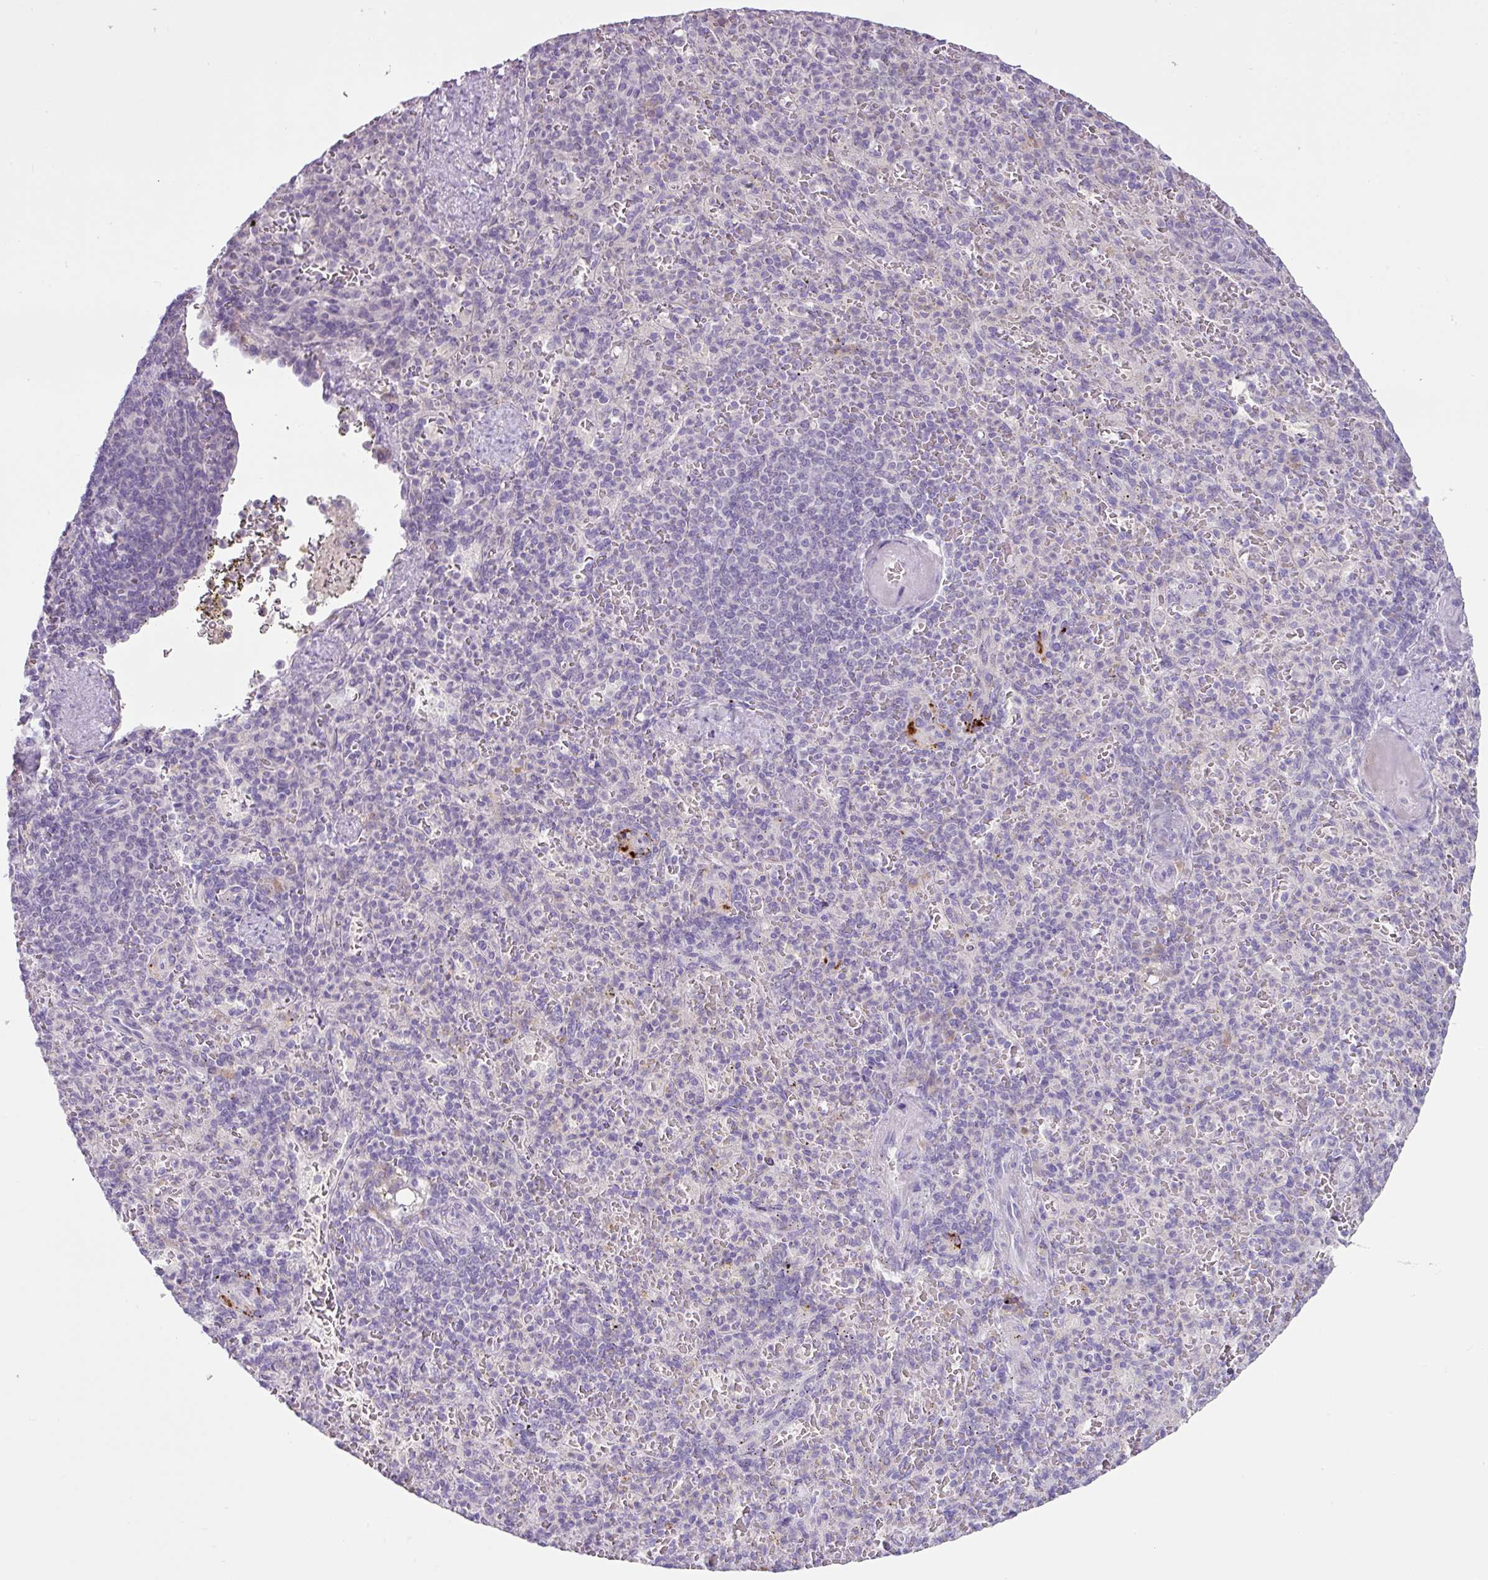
{"staining": {"intensity": "negative", "quantity": "none", "location": "none"}, "tissue": "spleen", "cell_type": "Cells in red pulp", "image_type": "normal", "snomed": [{"axis": "morphology", "description": "Normal tissue, NOS"}, {"axis": "topography", "description": "Spleen"}], "caption": "The photomicrograph exhibits no staining of cells in red pulp in benign spleen.", "gene": "PLEKHH3", "patient": {"sex": "female", "age": 74}}